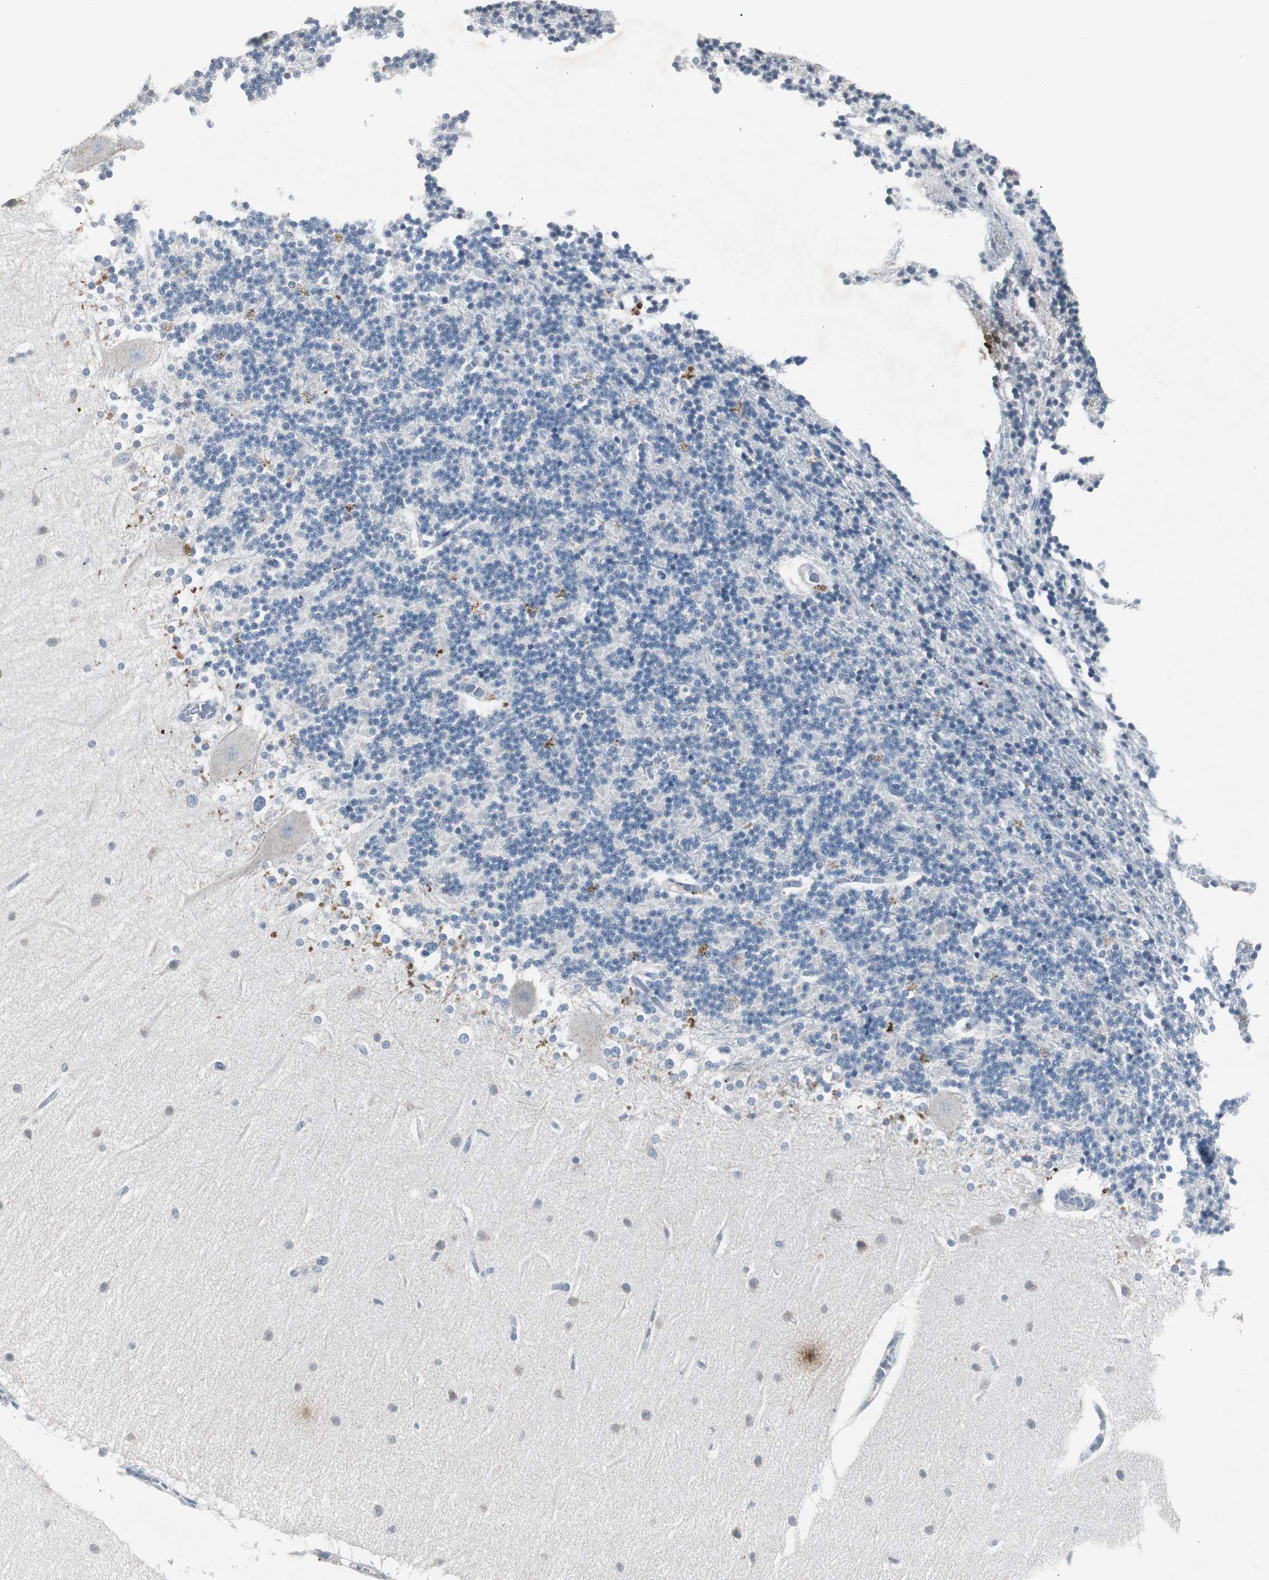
{"staining": {"intensity": "negative", "quantity": "none", "location": "none"}, "tissue": "cerebellum", "cell_type": "Cells in granular layer", "image_type": "normal", "snomed": [{"axis": "morphology", "description": "Normal tissue, NOS"}, {"axis": "topography", "description": "Cerebellum"}], "caption": "The image reveals no staining of cells in granular layer in normal cerebellum. The staining is performed using DAB (3,3'-diaminobenzidine) brown chromogen with nuclei counter-stained in using hematoxylin.", "gene": "TK1", "patient": {"sex": "female", "age": 54}}